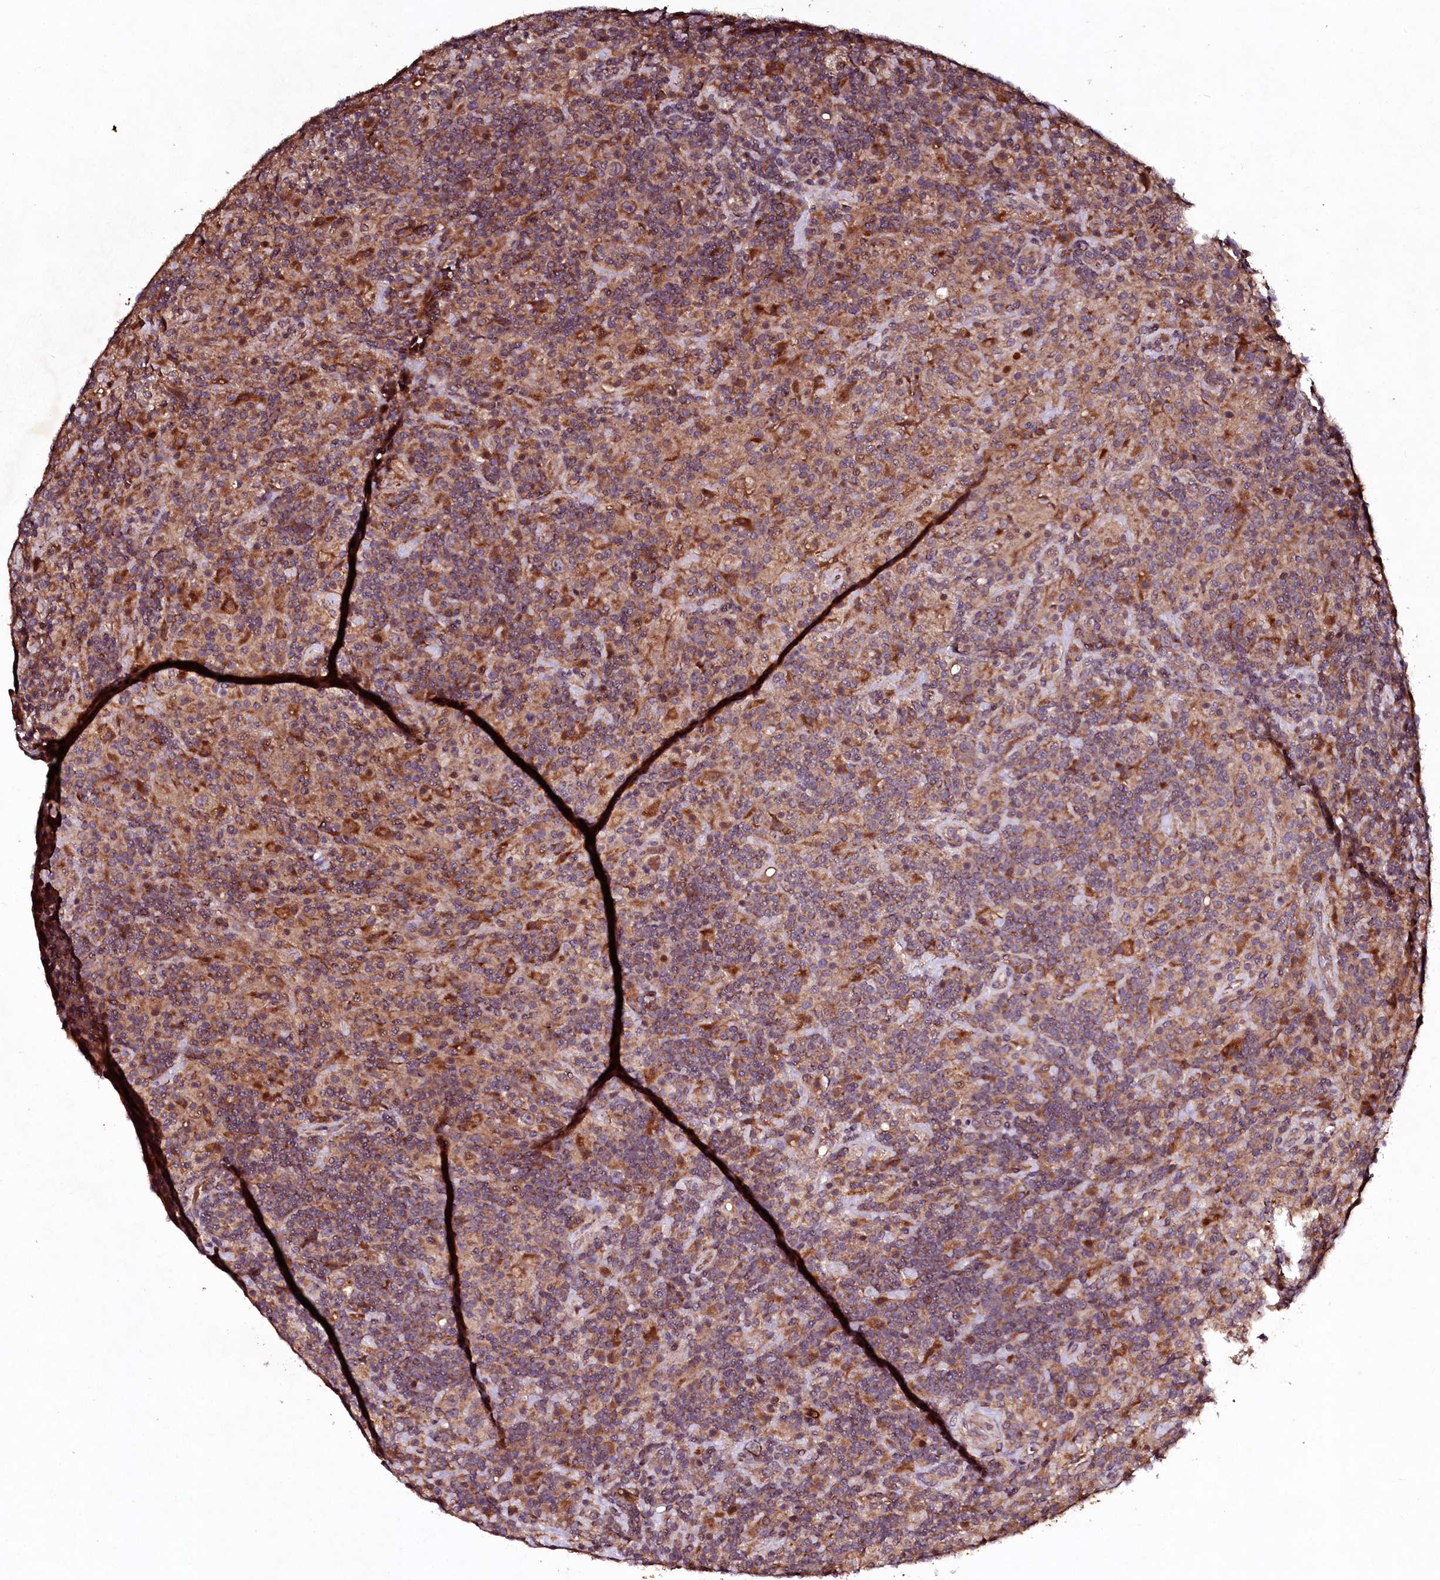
{"staining": {"intensity": "weak", "quantity": ">75%", "location": "cytoplasmic/membranous"}, "tissue": "lymphoma", "cell_type": "Tumor cells", "image_type": "cancer", "snomed": [{"axis": "morphology", "description": "Hodgkin's disease, NOS"}, {"axis": "topography", "description": "Lymph node"}], "caption": "A micrograph of Hodgkin's disease stained for a protein exhibits weak cytoplasmic/membranous brown staining in tumor cells. (DAB (3,3'-diaminobenzidine) IHC, brown staining for protein, blue staining for nuclei).", "gene": "SEC24C", "patient": {"sex": "male", "age": 70}}